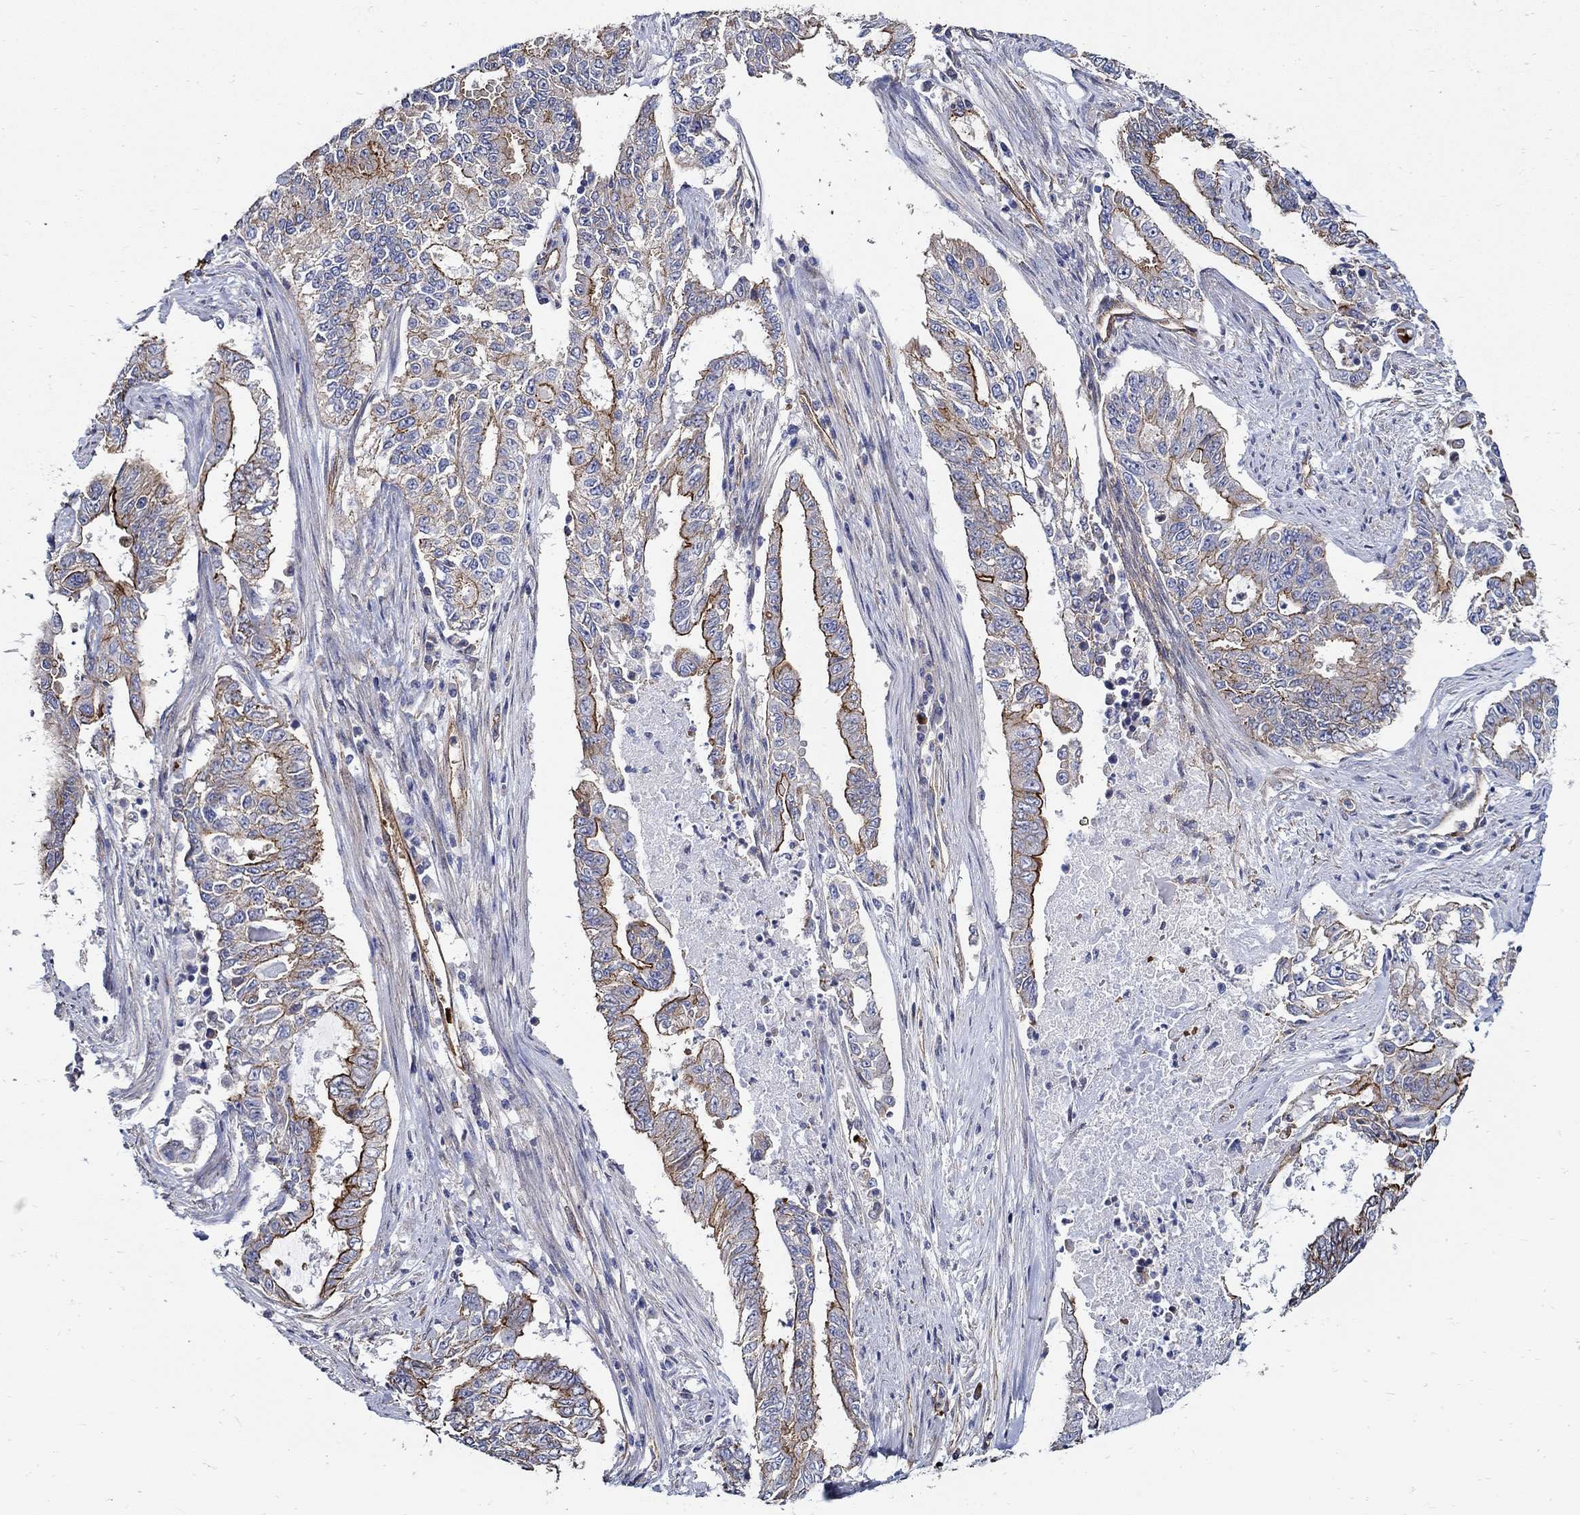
{"staining": {"intensity": "strong", "quantity": "25%-75%", "location": "cytoplasmic/membranous"}, "tissue": "endometrial cancer", "cell_type": "Tumor cells", "image_type": "cancer", "snomed": [{"axis": "morphology", "description": "Adenocarcinoma, NOS"}, {"axis": "topography", "description": "Uterus"}], "caption": "IHC staining of endometrial adenocarcinoma, which displays high levels of strong cytoplasmic/membranous expression in about 25%-75% of tumor cells indicating strong cytoplasmic/membranous protein staining. The staining was performed using DAB (3,3'-diaminobenzidine) (brown) for protein detection and nuclei were counterstained in hematoxylin (blue).", "gene": "APBB3", "patient": {"sex": "female", "age": 59}}